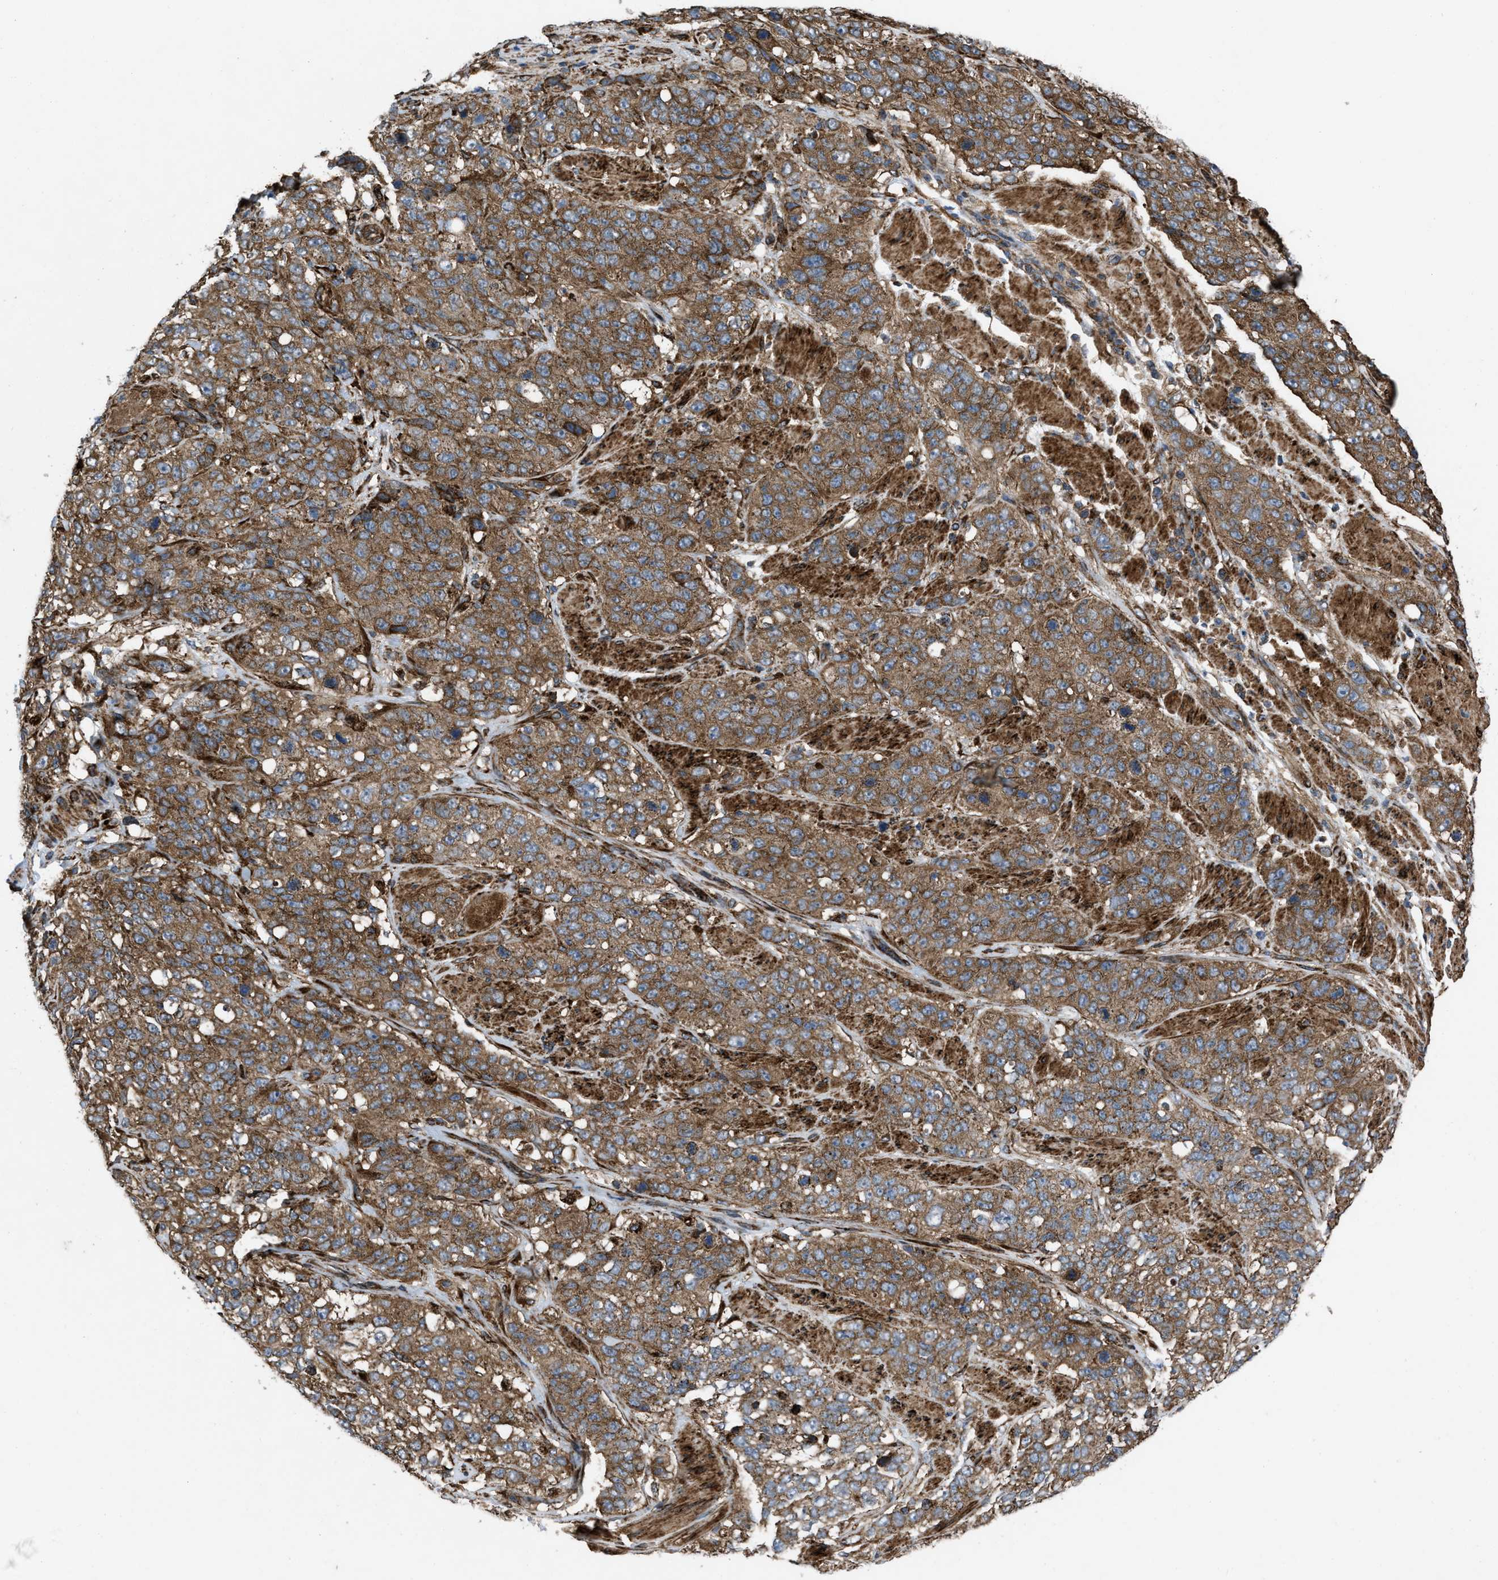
{"staining": {"intensity": "strong", "quantity": ">75%", "location": "cytoplasmic/membranous"}, "tissue": "stomach cancer", "cell_type": "Tumor cells", "image_type": "cancer", "snomed": [{"axis": "morphology", "description": "Adenocarcinoma, NOS"}, {"axis": "topography", "description": "Stomach"}], "caption": "Immunohistochemical staining of stomach cancer reveals high levels of strong cytoplasmic/membranous protein positivity in about >75% of tumor cells. Nuclei are stained in blue.", "gene": "PER3", "patient": {"sex": "male", "age": 48}}